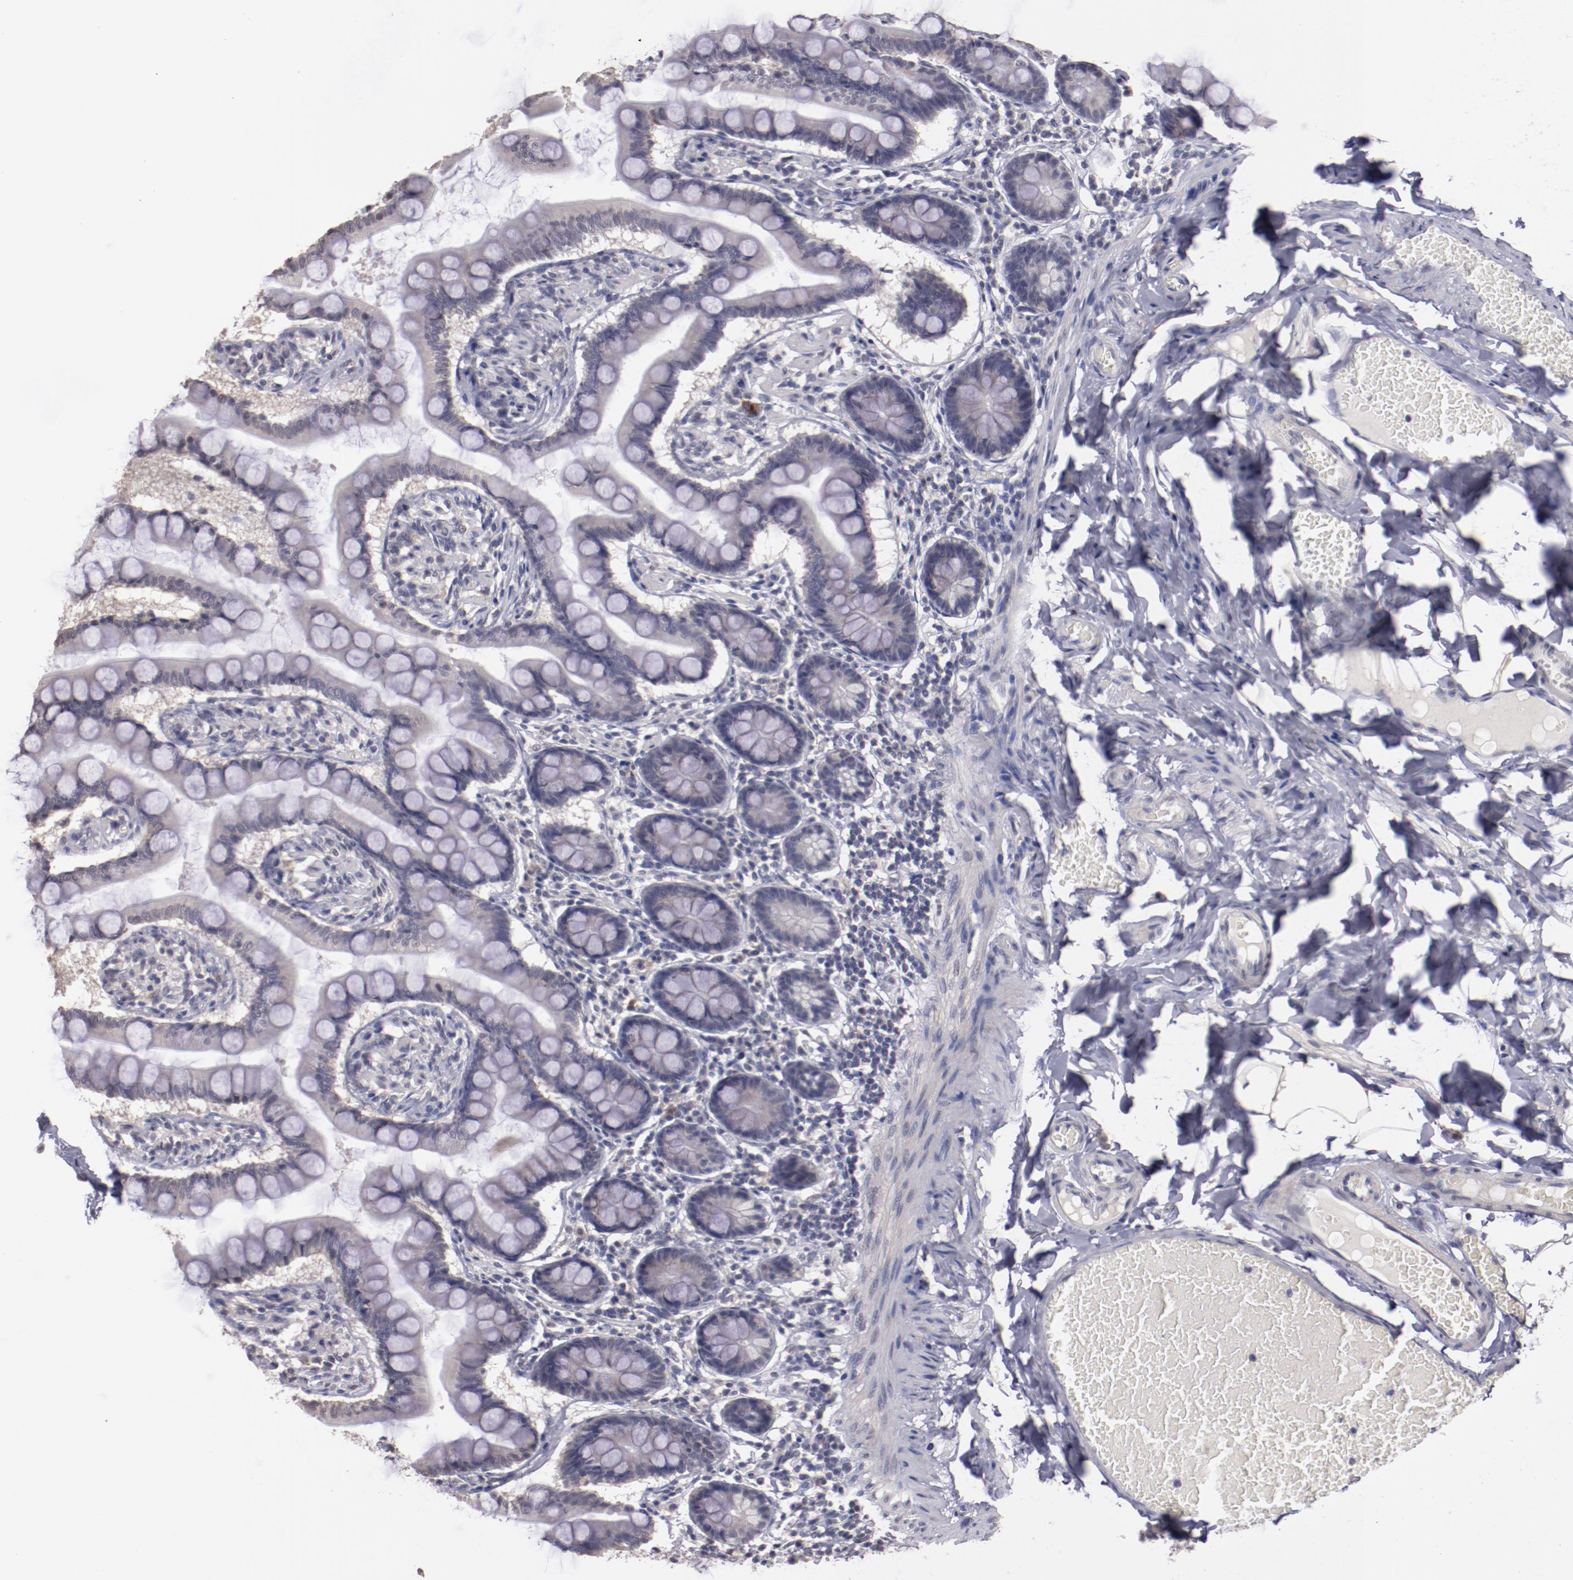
{"staining": {"intensity": "strong", "quantity": "<25%", "location": "cytoplasmic/membranous"}, "tissue": "small intestine", "cell_type": "Glandular cells", "image_type": "normal", "snomed": [{"axis": "morphology", "description": "Normal tissue, NOS"}, {"axis": "topography", "description": "Small intestine"}], "caption": "This photomicrograph displays immunohistochemistry staining of benign human small intestine, with medium strong cytoplasmic/membranous staining in about <25% of glandular cells.", "gene": "NRXN3", "patient": {"sex": "male", "age": 41}}